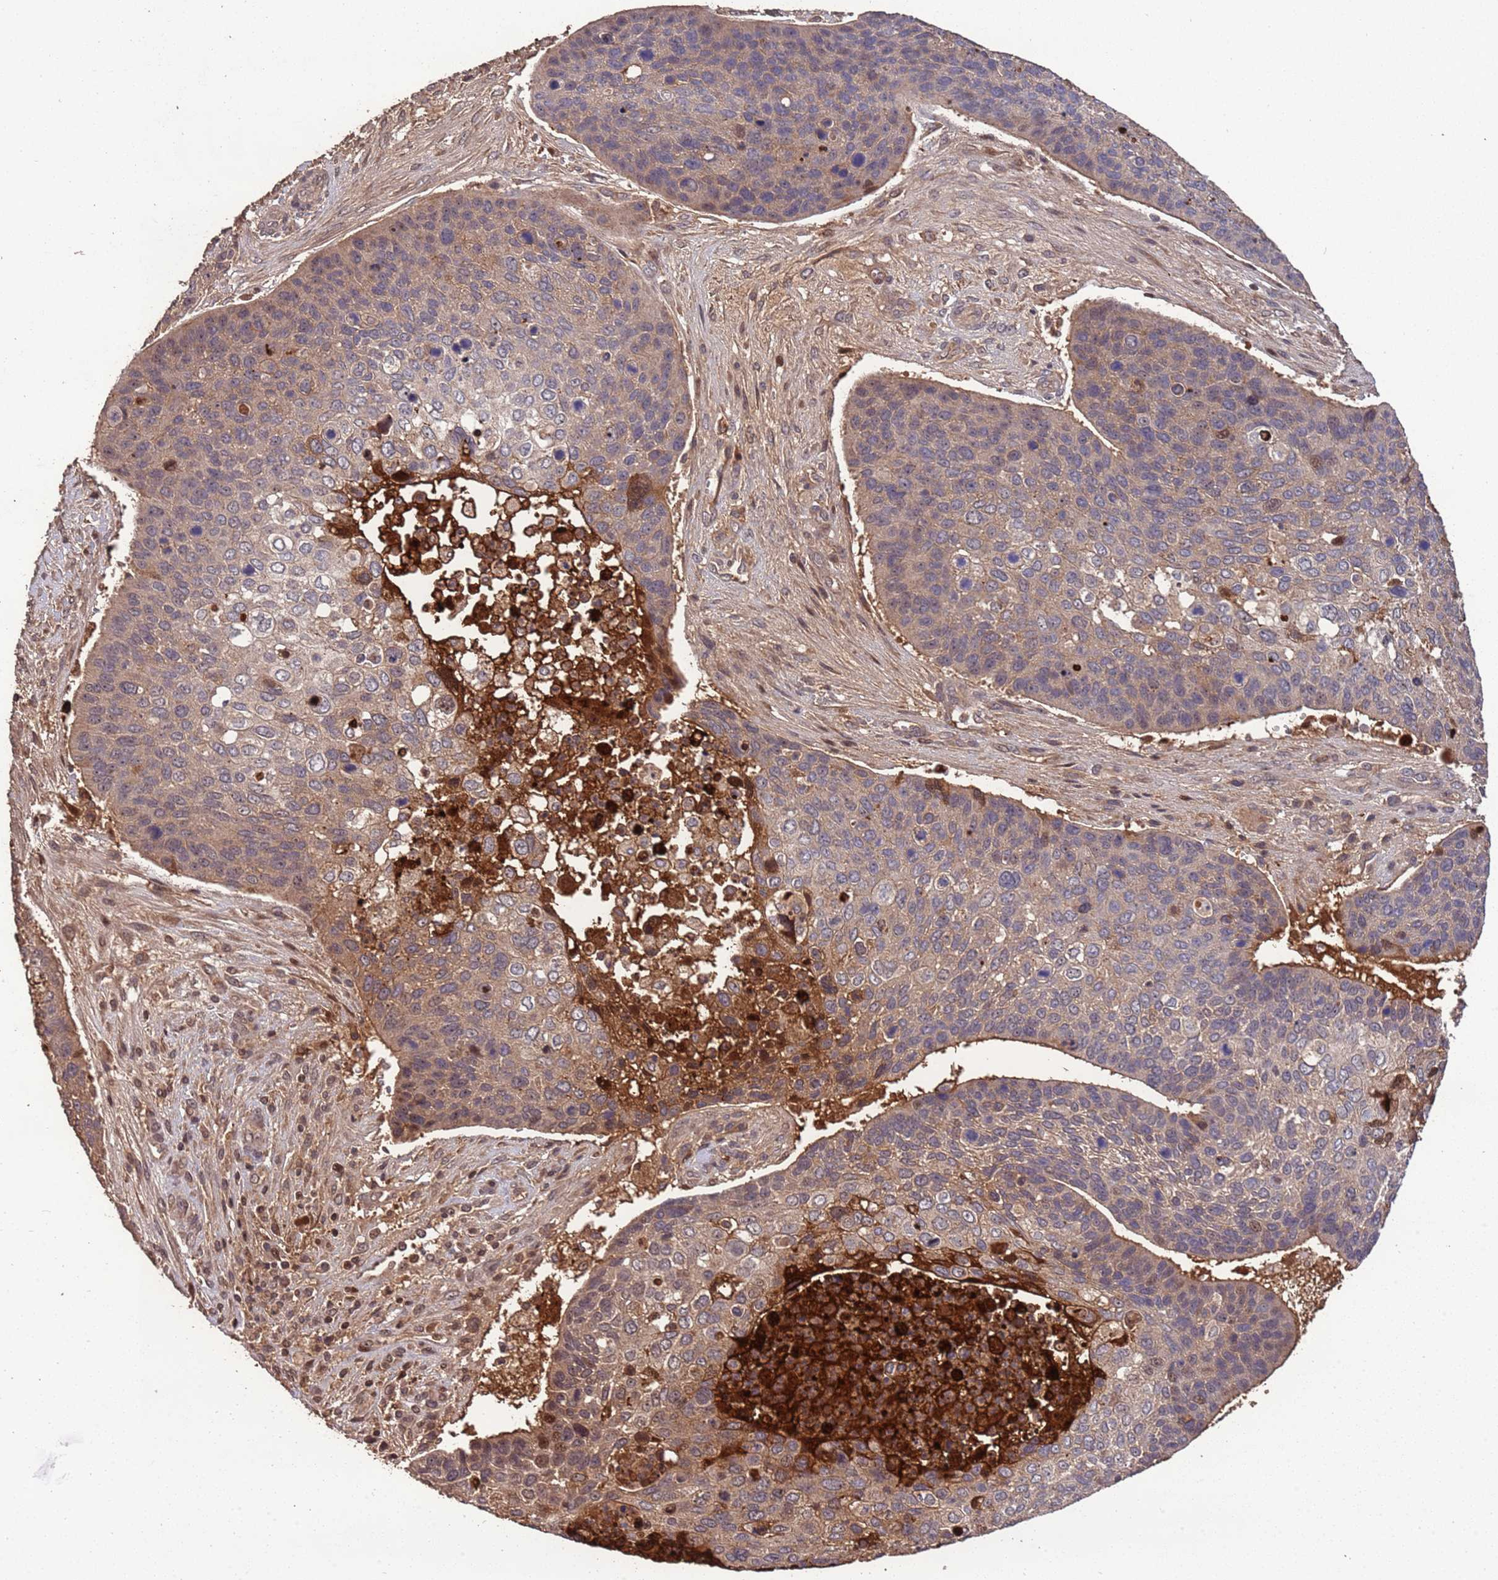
{"staining": {"intensity": "weak", "quantity": "25%-75%", "location": "cytoplasmic/membranous,nuclear"}, "tissue": "skin cancer", "cell_type": "Tumor cells", "image_type": "cancer", "snomed": [{"axis": "morphology", "description": "Basal cell carcinoma"}, {"axis": "topography", "description": "Skin"}], "caption": "High-magnification brightfield microscopy of skin cancer (basal cell carcinoma) stained with DAB (brown) and counterstained with hematoxylin (blue). tumor cells exhibit weak cytoplasmic/membranous and nuclear expression is seen in about25%-75% of cells.", "gene": "CCDC184", "patient": {"sex": "female", "age": 74}}